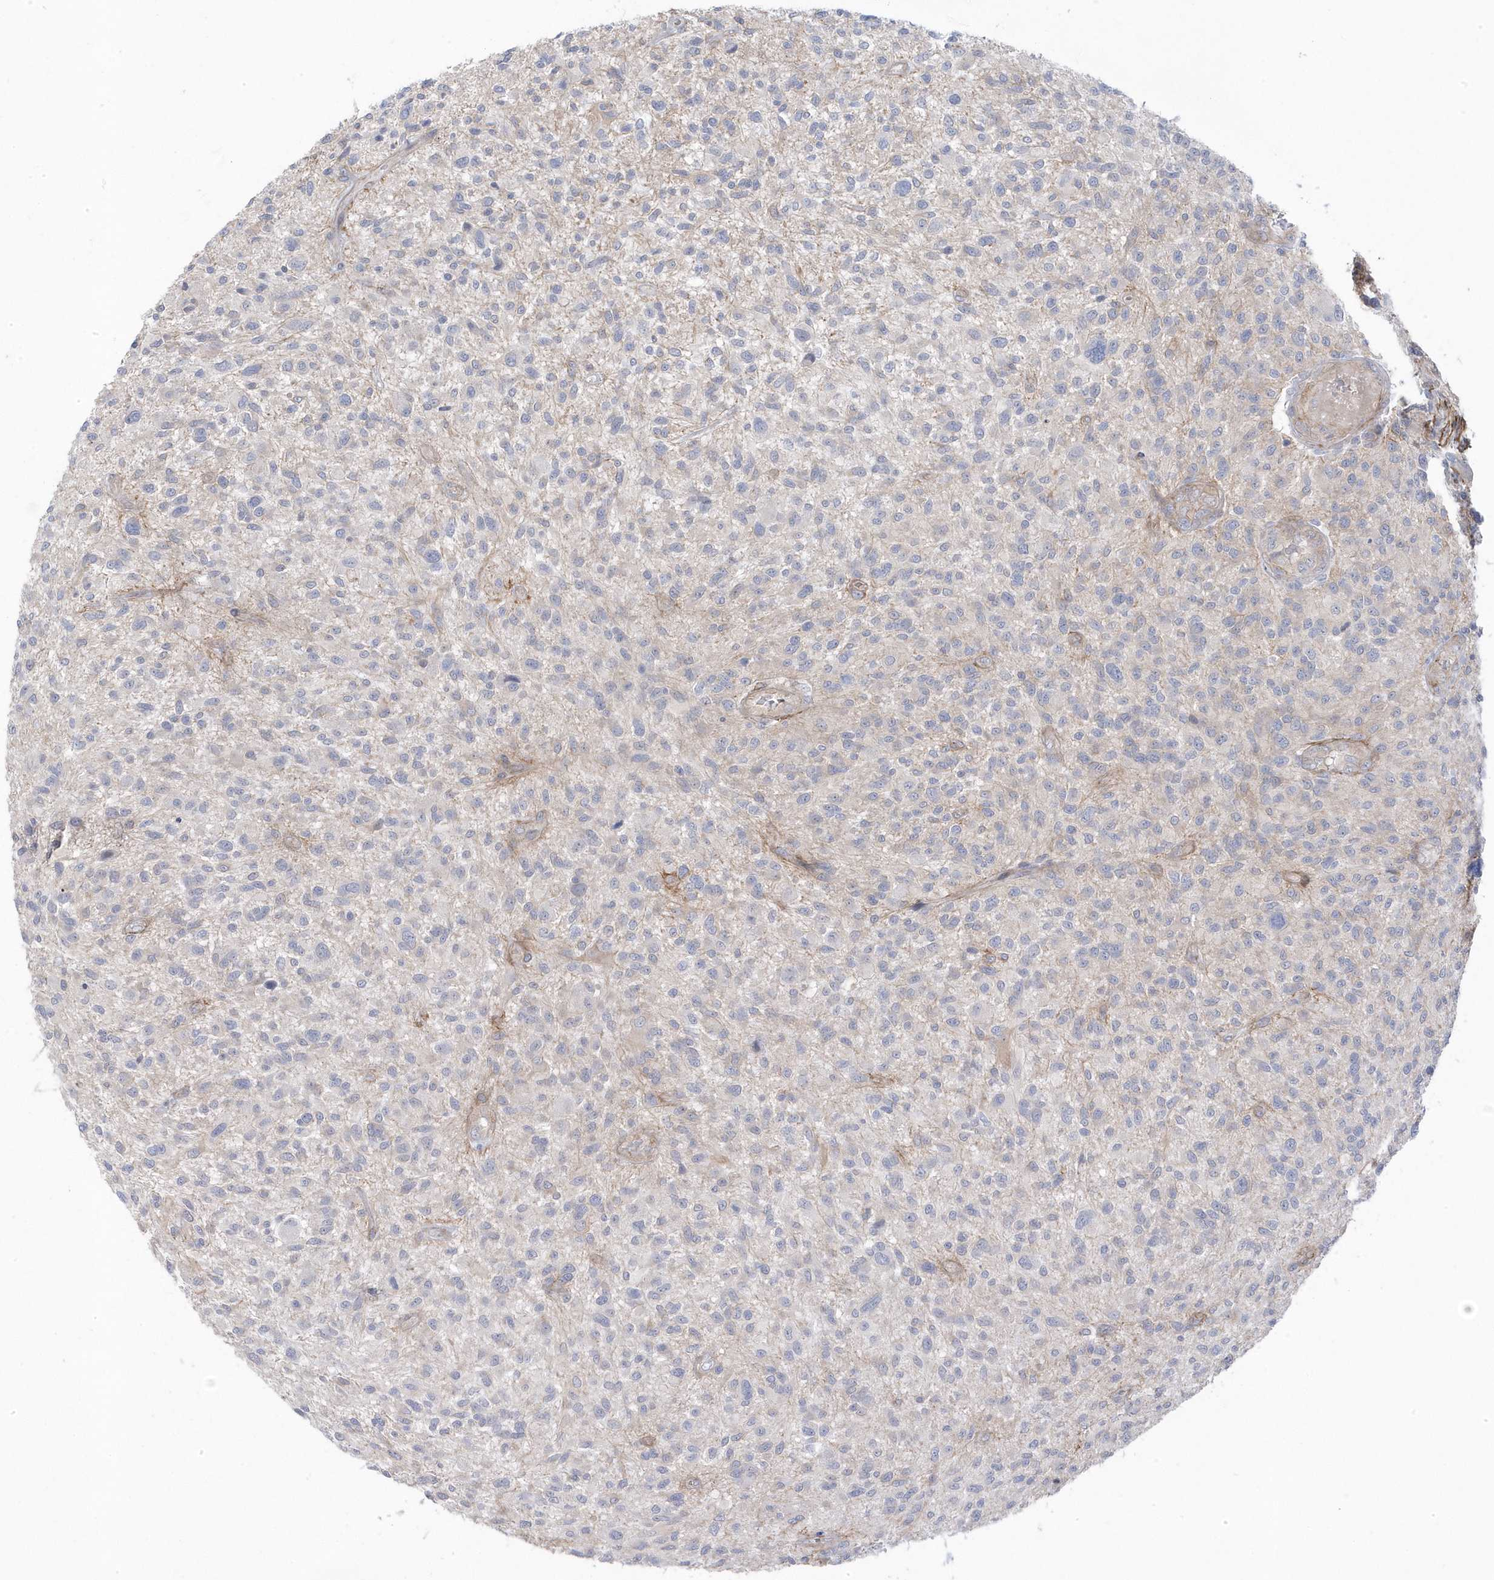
{"staining": {"intensity": "negative", "quantity": "none", "location": "none"}, "tissue": "glioma", "cell_type": "Tumor cells", "image_type": "cancer", "snomed": [{"axis": "morphology", "description": "Glioma, malignant, High grade"}, {"axis": "topography", "description": "Brain"}], "caption": "High power microscopy micrograph of an IHC micrograph of glioma, revealing no significant staining in tumor cells.", "gene": "ANAPC1", "patient": {"sex": "male", "age": 47}}